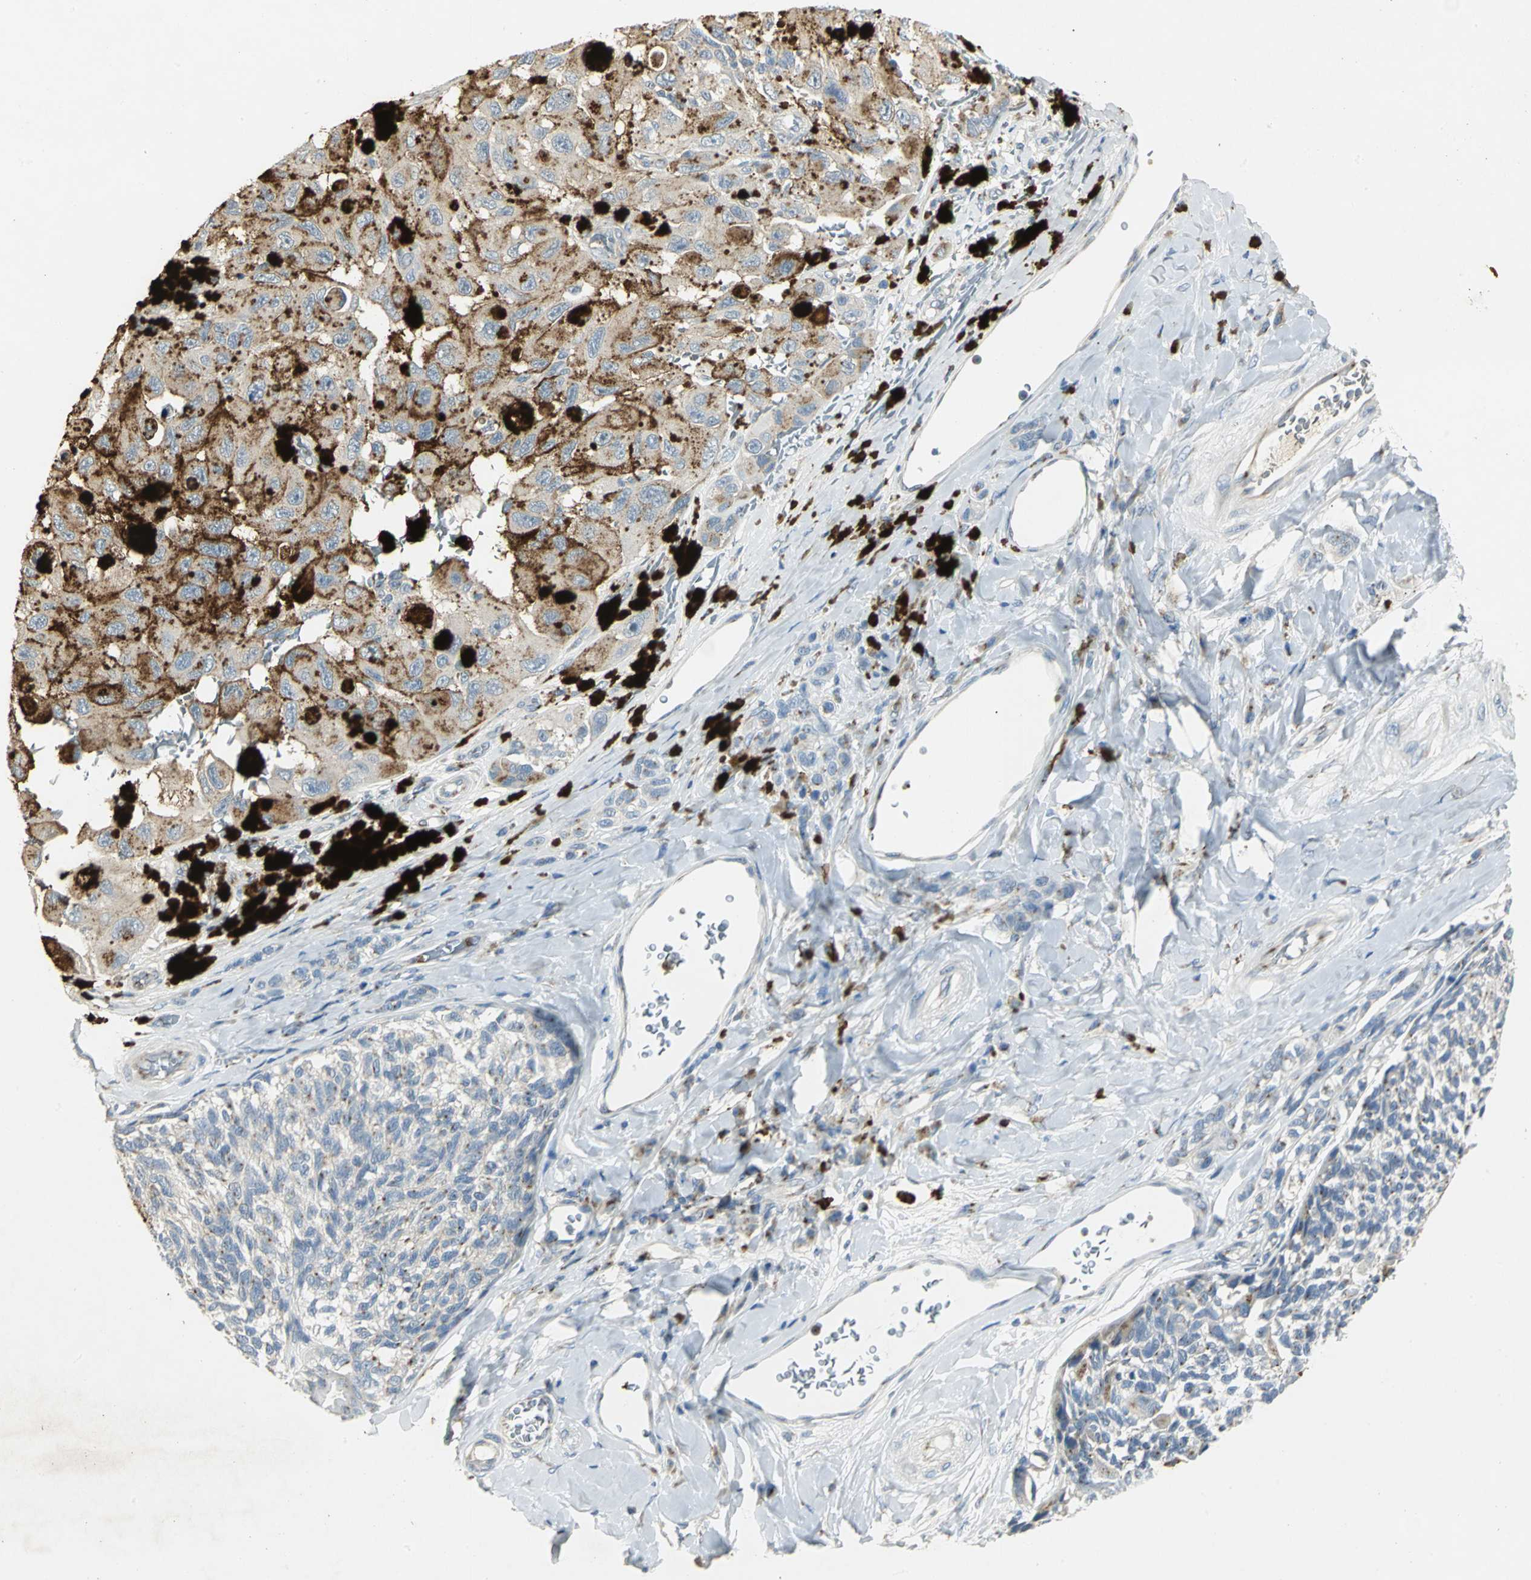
{"staining": {"intensity": "moderate", "quantity": "<25%", "location": "cytoplasmic/membranous"}, "tissue": "melanoma", "cell_type": "Tumor cells", "image_type": "cancer", "snomed": [{"axis": "morphology", "description": "Malignant melanoma, NOS"}, {"axis": "topography", "description": "Skin"}], "caption": "IHC (DAB) staining of melanoma demonstrates moderate cytoplasmic/membranous protein positivity in approximately <25% of tumor cells.", "gene": "TM9SF2", "patient": {"sex": "female", "age": 73}}